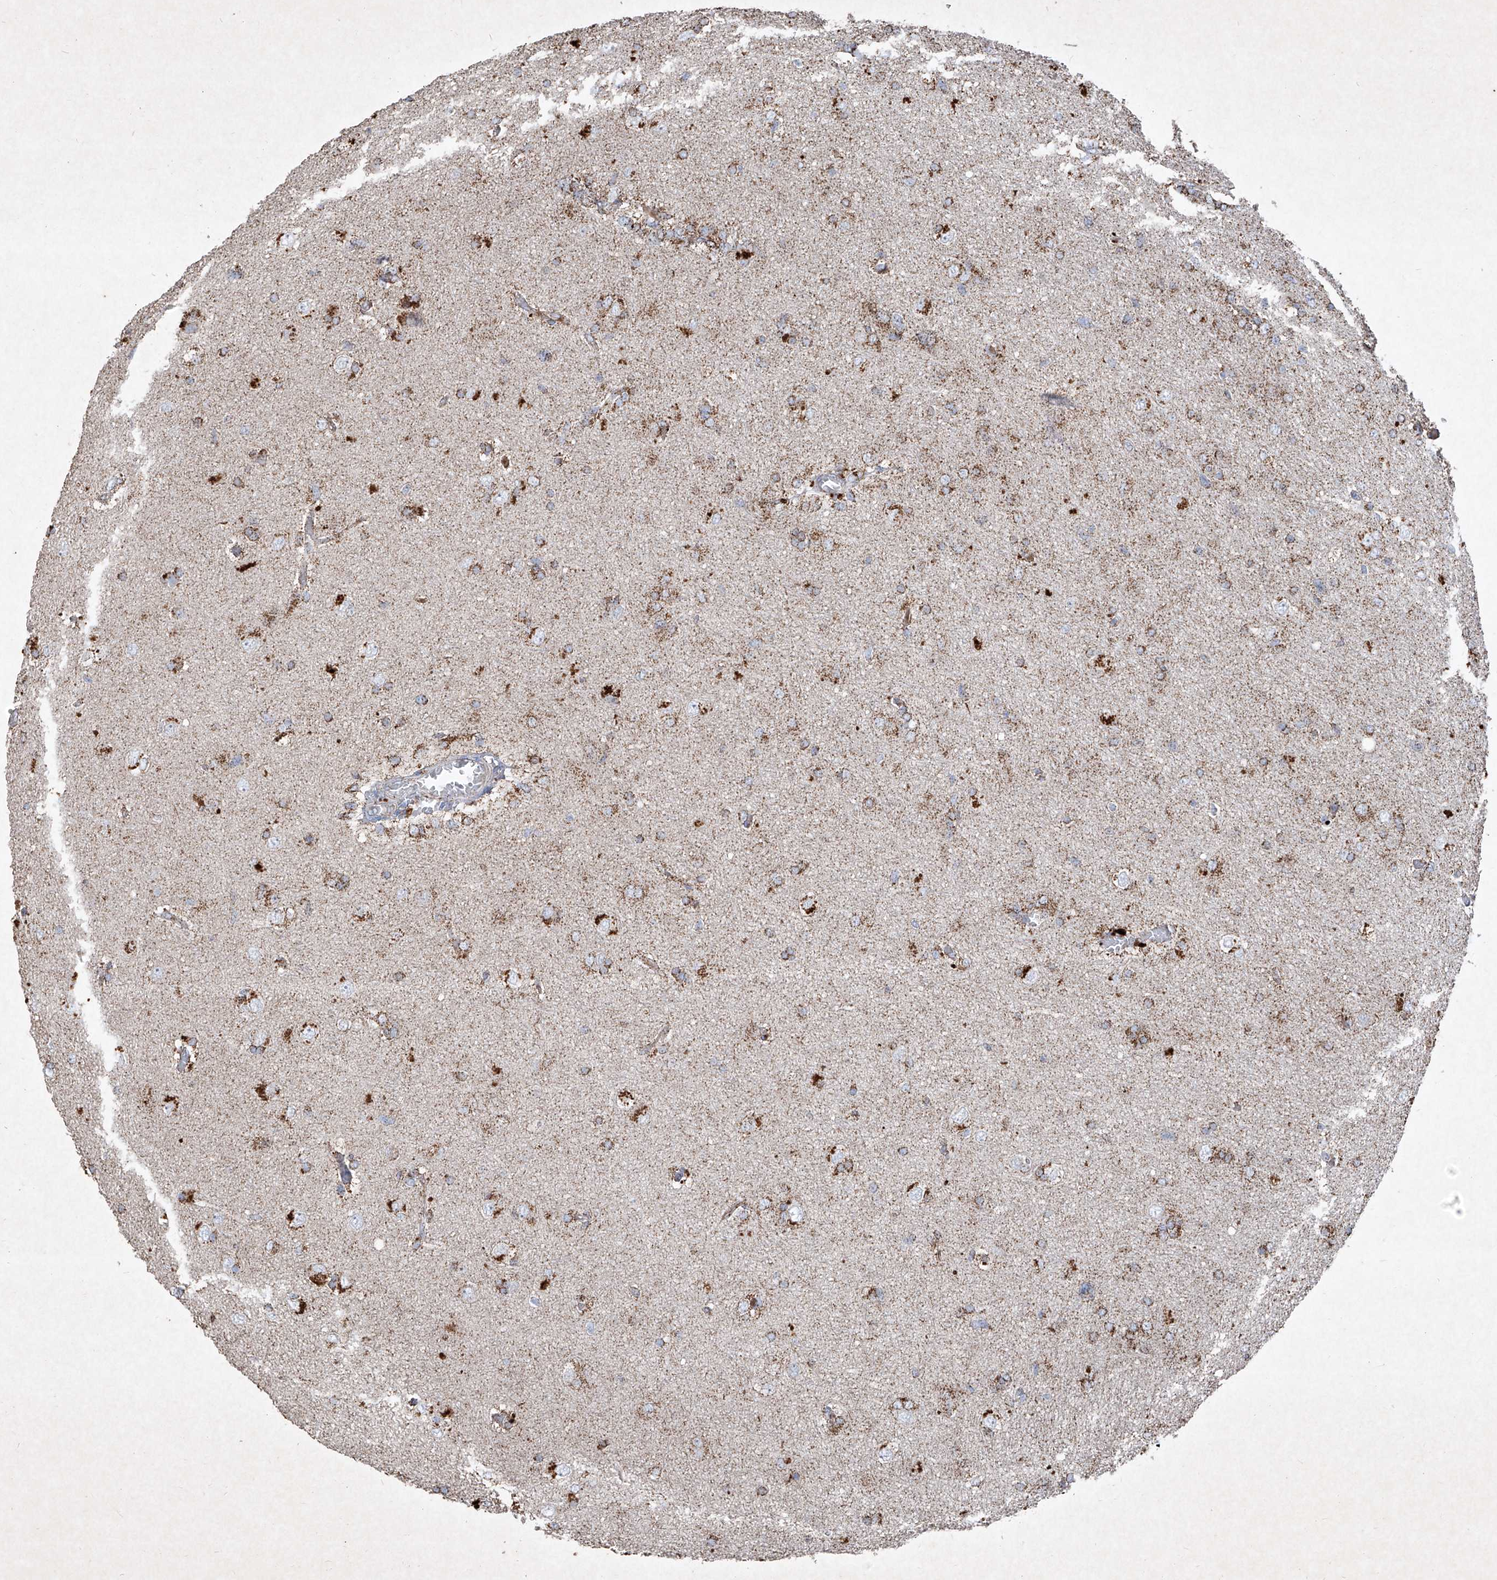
{"staining": {"intensity": "moderate", "quantity": "<25%", "location": "cytoplasmic/membranous"}, "tissue": "glioma", "cell_type": "Tumor cells", "image_type": "cancer", "snomed": [{"axis": "morphology", "description": "Glioma, malignant, High grade"}, {"axis": "topography", "description": "Brain"}], "caption": "About <25% of tumor cells in glioma demonstrate moderate cytoplasmic/membranous protein expression as visualized by brown immunohistochemical staining.", "gene": "ABCD3", "patient": {"sex": "female", "age": 59}}